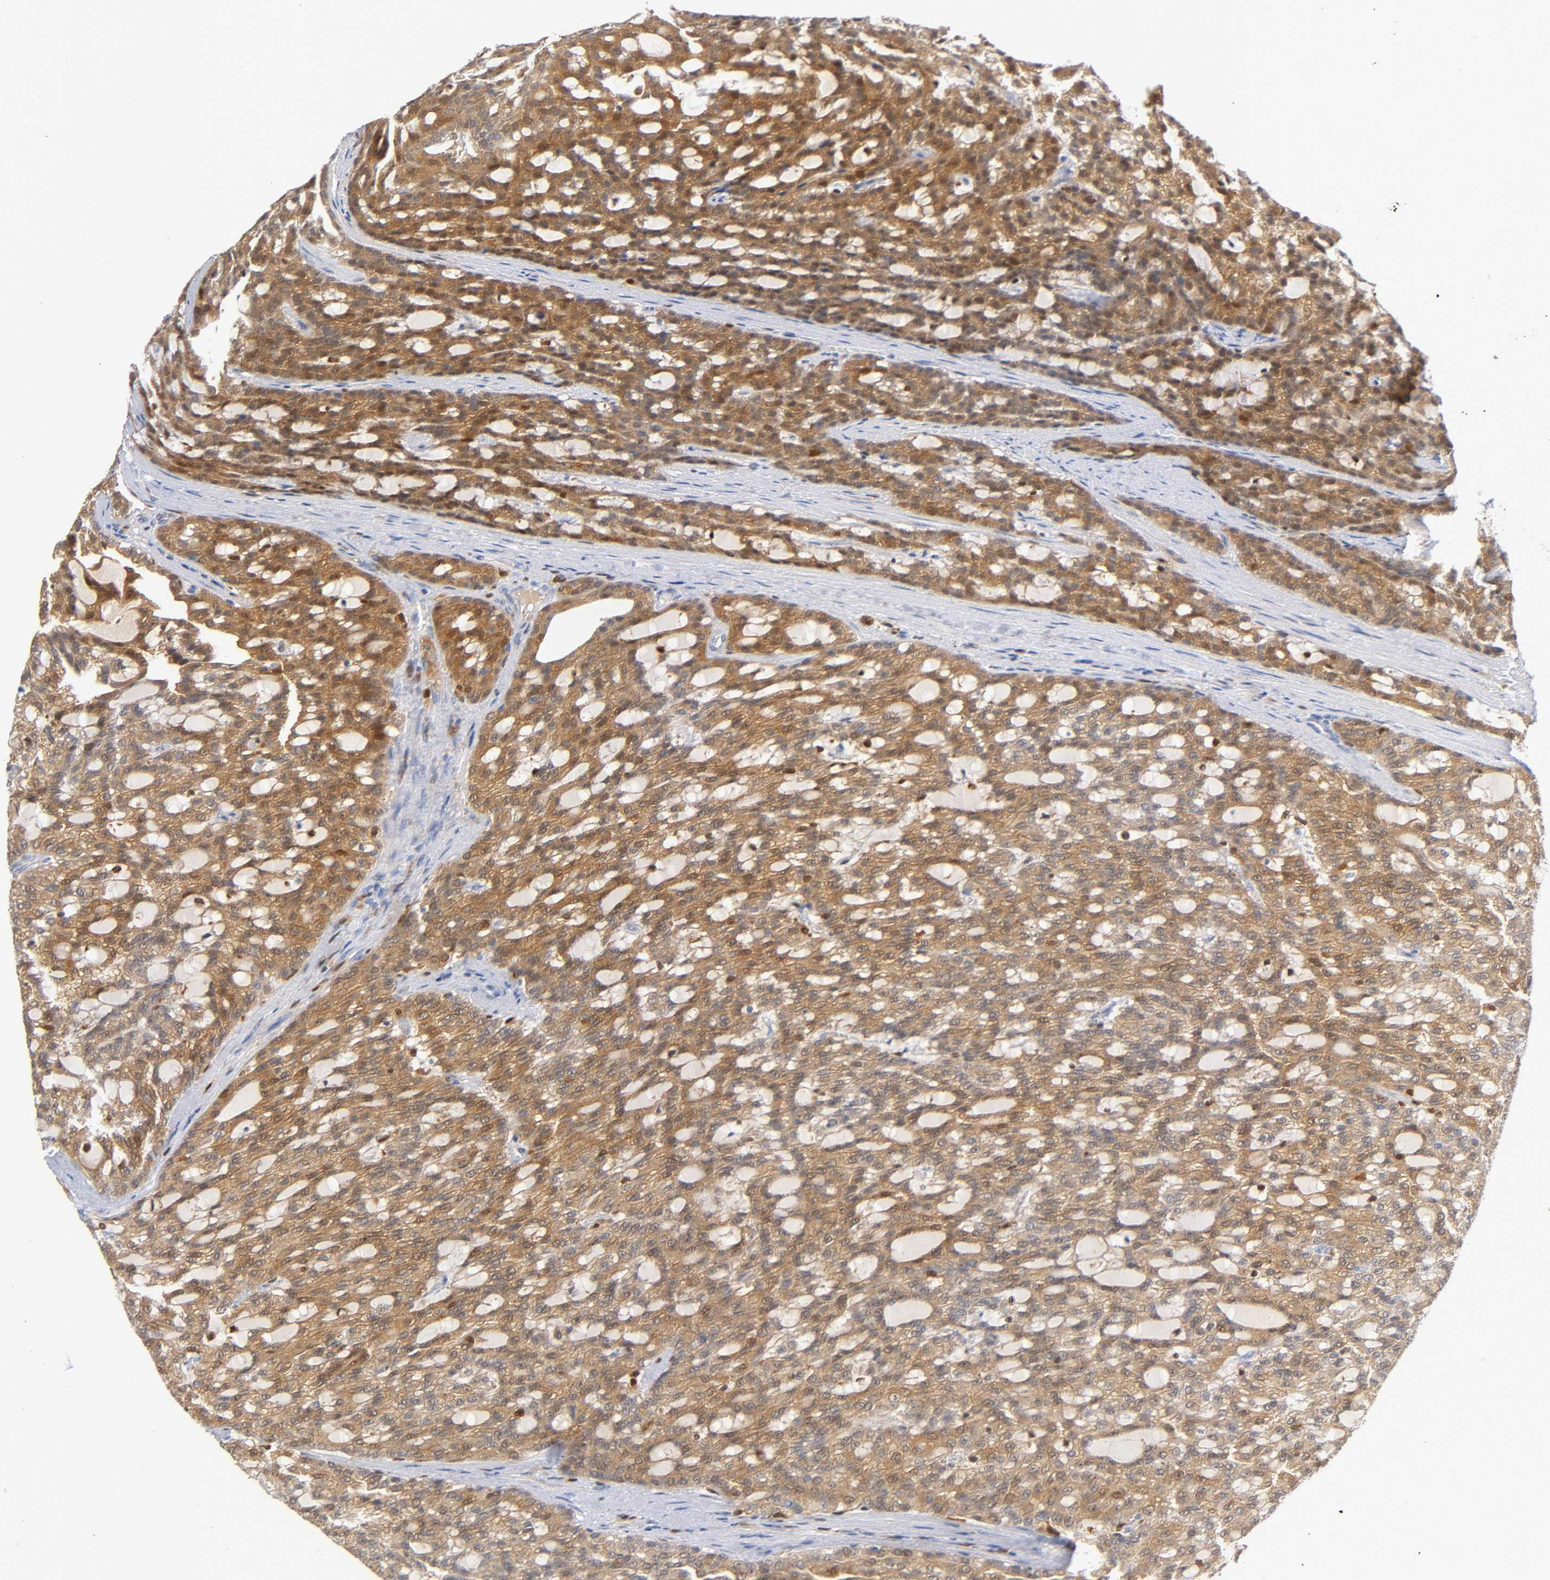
{"staining": {"intensity": "moderate", "quantity": ">75%", "location": "cytoplasmic/membranous,nuclear"}, "tissue": "renal cancer", "cell_type": "Tumor cells", "image_type": "cancer", "snomed": [{"axis": "morphology", "description": "Adenocarcinoma, NOS"}, {"axis": "topography", "description": "Kidney"}], "caption": "Renal cancer (adenocarcinoma) tissue displays moderate cytoplasmic/membranous and nuclear positivity in approximately >75% of tumor cells, visualized by immunohistochemistry. (DAB = brown stain, brightfield microscopy at high magnification).", "gene": "IL18", "patient": {"sex": "male", "age": 63}}